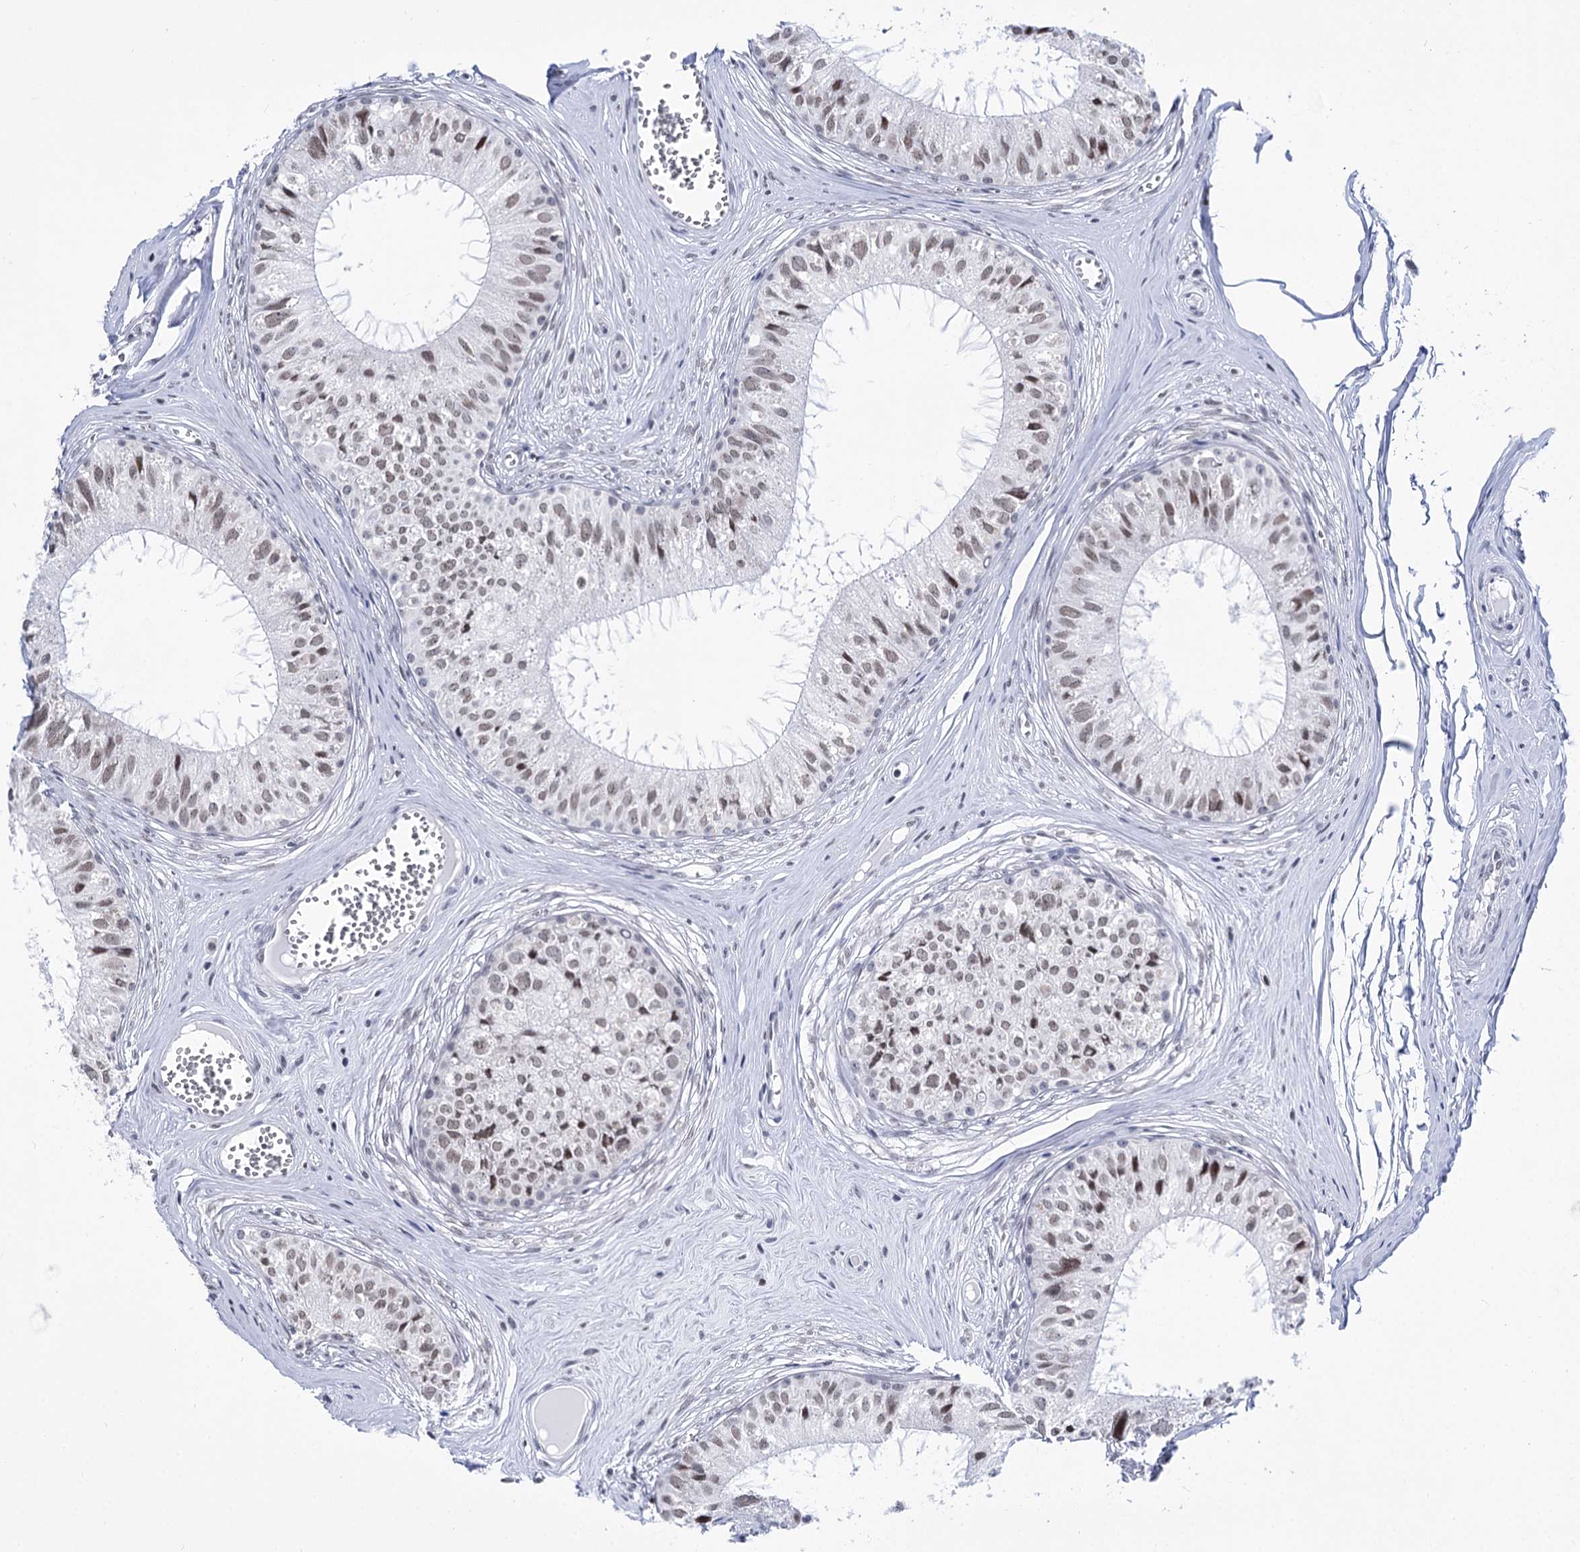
{"staining": {"intensity": "weak", "quantity": "25%-75%", "location": "nuclear"}, "tissue": "epididymis", "cell_type": "Glandular cells", "image_type": "normal", "snomed": [{"axis": "morphology", "description": "Normal tissue, NOS"}, {"axis": "topography", "description": "Epididymis"}], "caption": "An immunohistochemistry photomicrograph of unremarkable tissue is shown. Protein staining in brown labels weak nuclear positivity in epididymis within glandular cells. The protein is shown in brown color, while the nuclei are stained blue.", "gene": "POU4F3", "patient": {"sex": "male", "age": 36}}